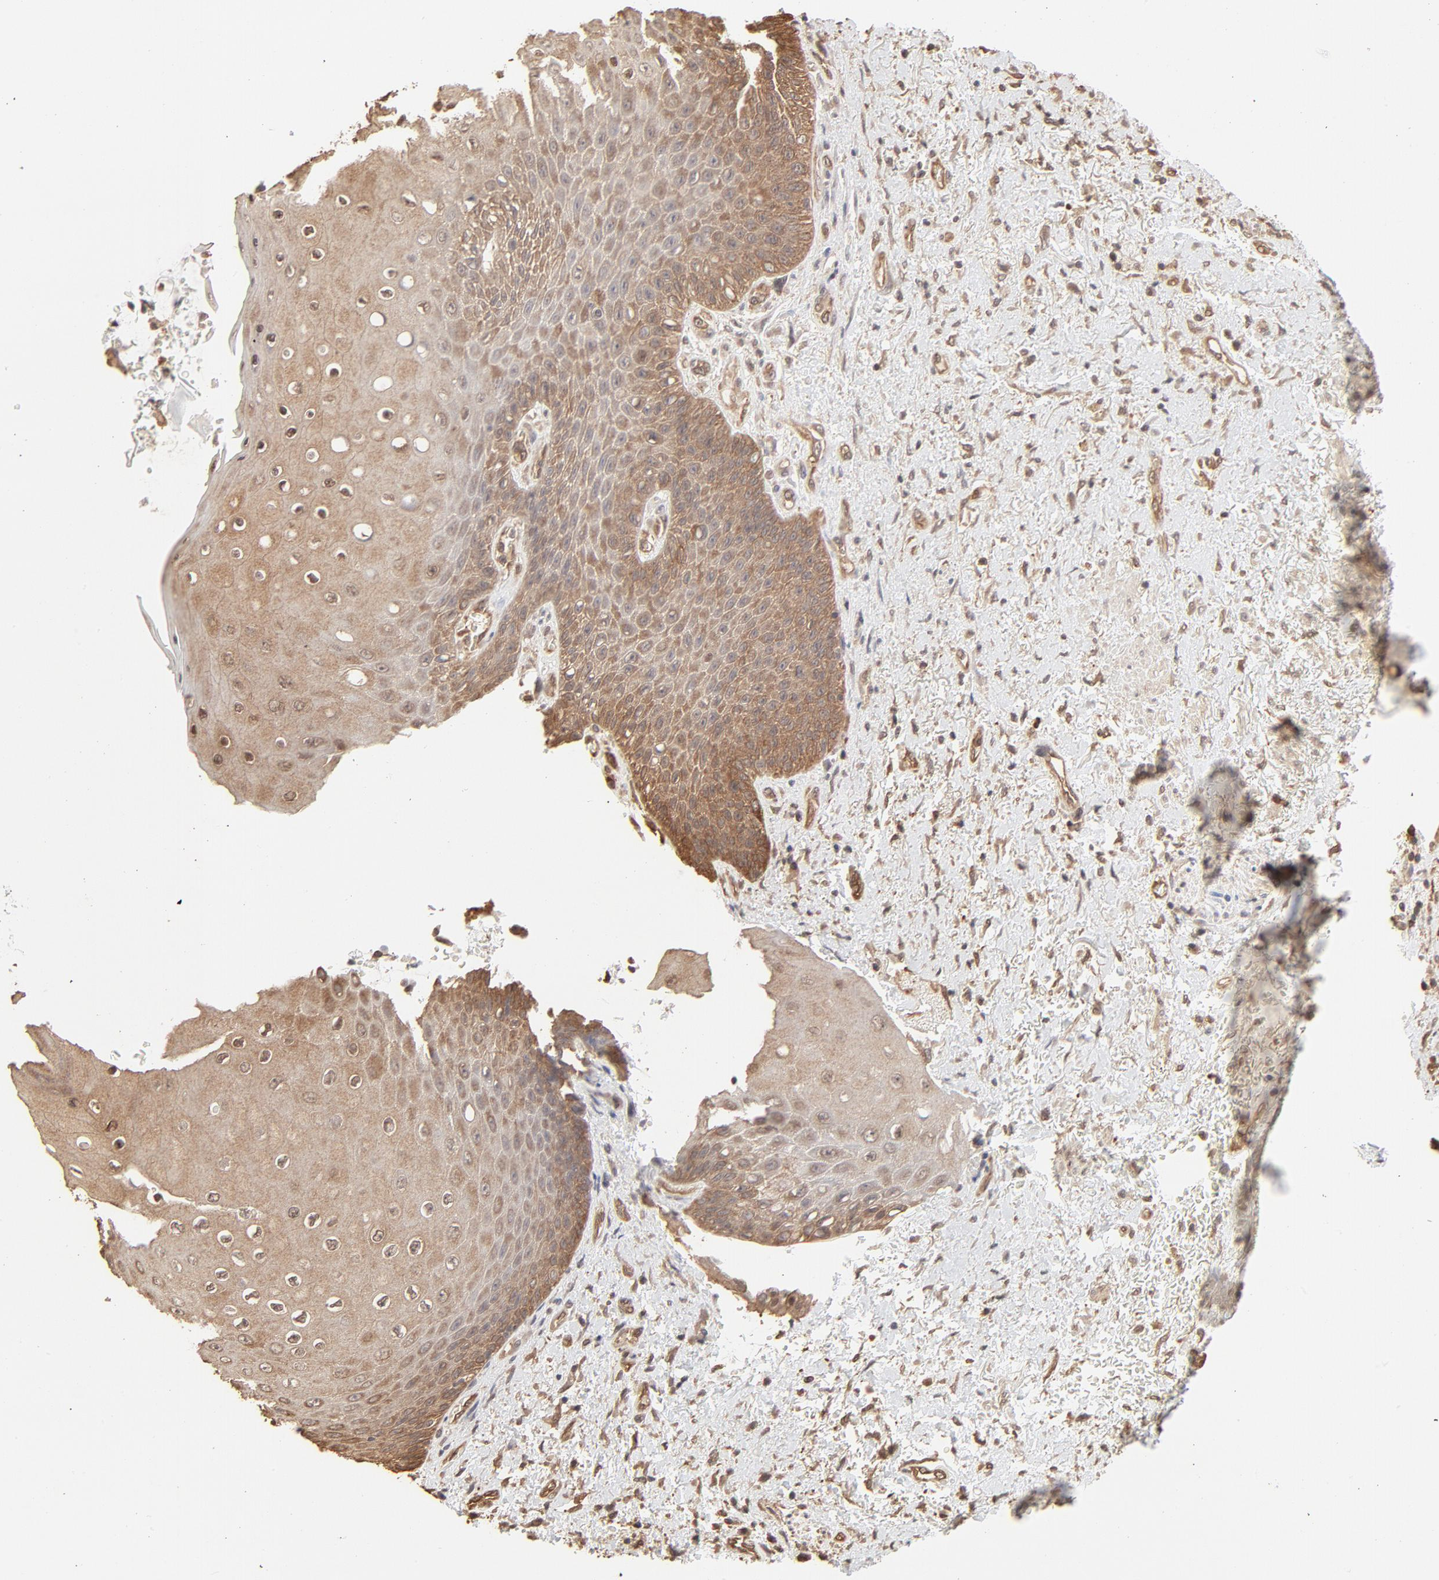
{"staining": {"intensity": "moderate", "quantity": ">75%", "location": "cytoplasmic/membranous,nuclear"}, "tissue": "skin", "cell_type": "Epidermal cells", "image_type": "normal", "snomed": [{"axis": "morphology", "description": "Normal tissue, NOS"}, {"axis": "topography", "description": "Anal"}], "caption": "IHC of unremarkable human skin displays medium levels of moderate cytoplasmic/membranous,nuclear positivity in about >75% of epidermal cells. IHC stains the protein of interest in brown and the nuclei are stained blue.", "gene": "PPP2CA", "patient": {"sex": "female", "age": 46}}